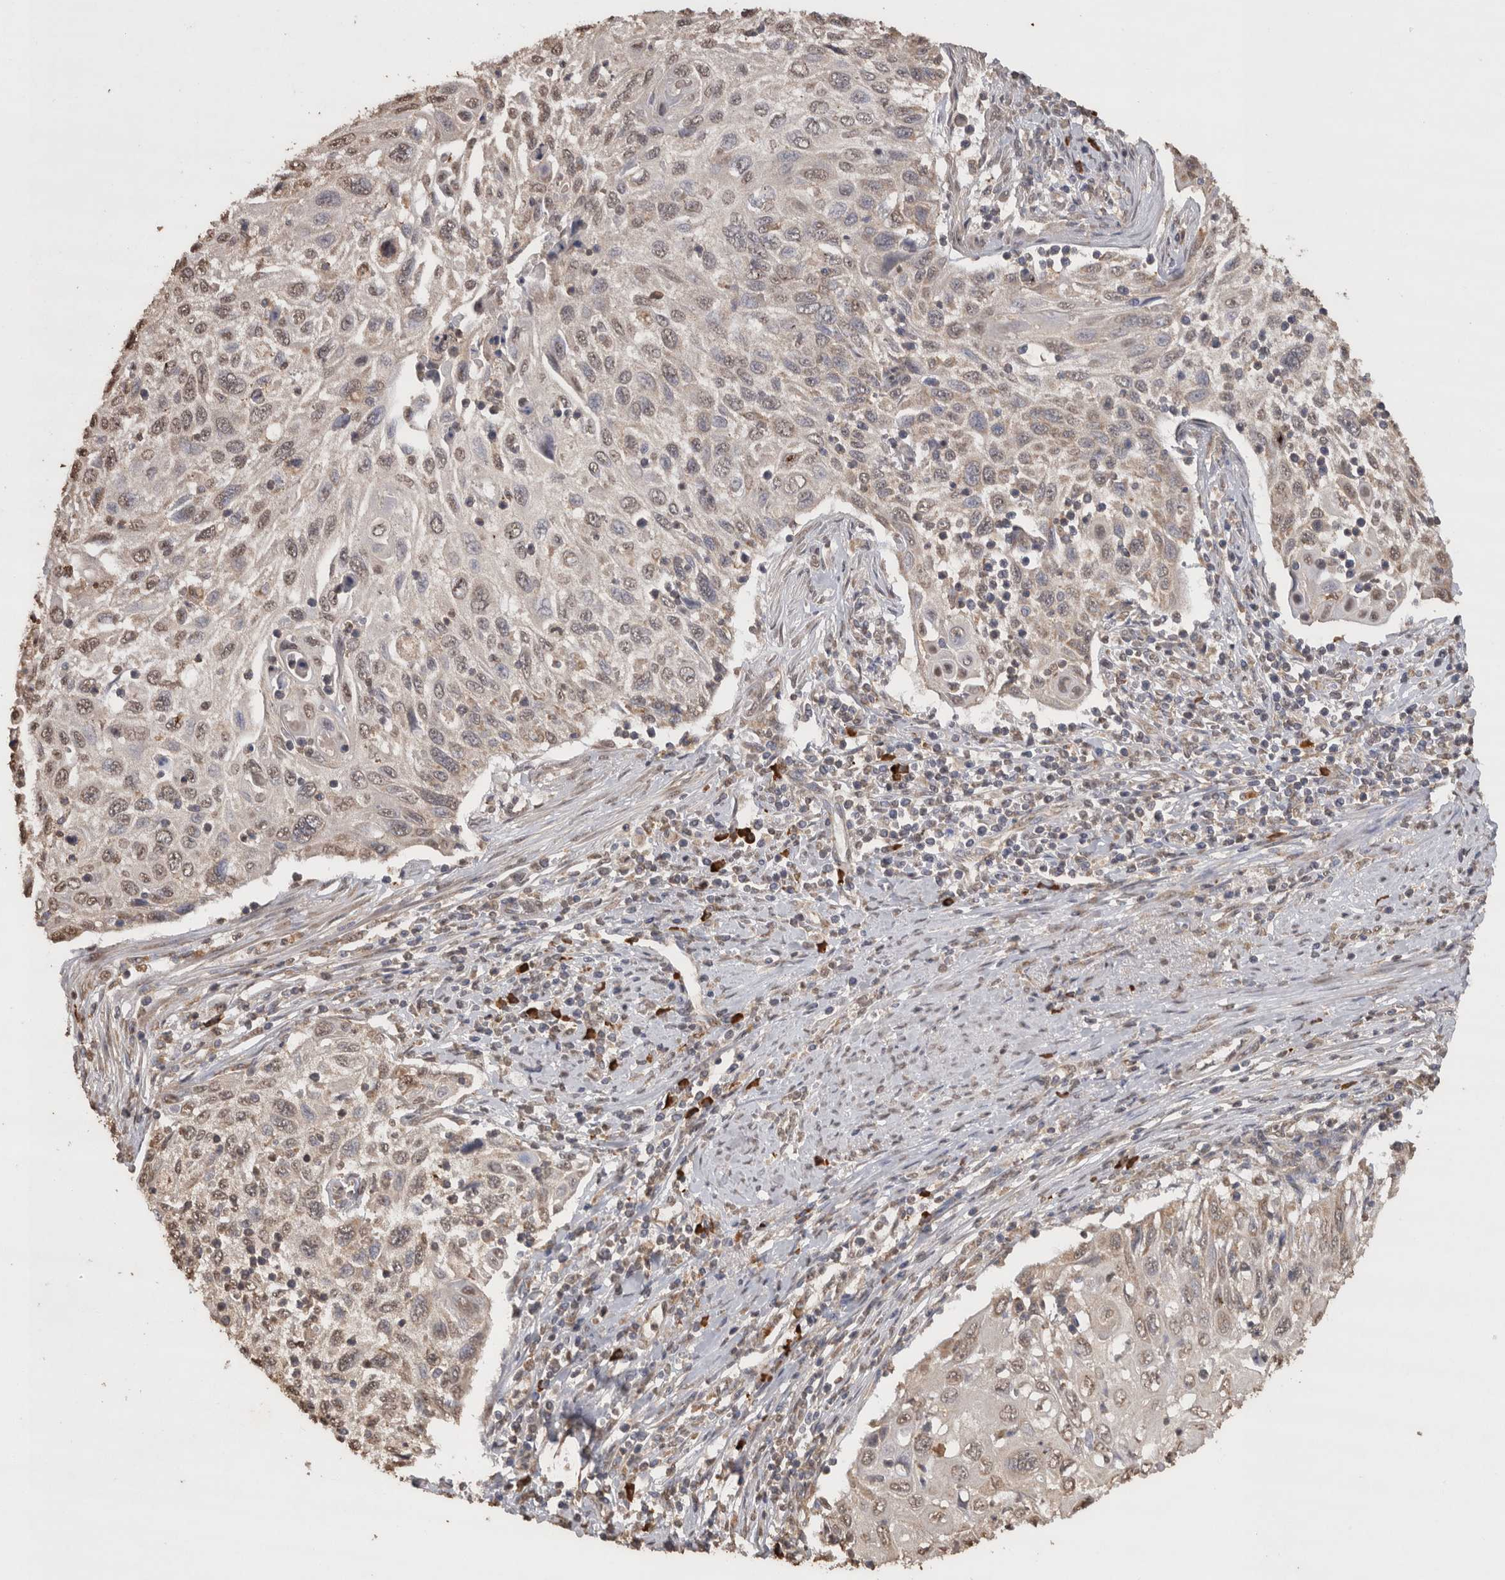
{"staining": {"intensity": "weak", "quantity": "25%-75%", "location": "nuclear"}, "tissue": "cervical cancer", "cell_type": "Tumor cells", "image_type": "cancer", "snomed": [{"axis": "morphology", "description": "Squamous cell carcinoma, NOS"}, {"axis": "topography", "description": "Cervix"}], "caption": "Cervical cancer stained for a protein shows weak nuclear positivity in tumor cells. (DAB (3,3'-diaminobenzidine) IHC, brown staining for protein, blue staining for nuclei).", "gene": "CRELD2", "patient": {"sex": "female", "age": 70}}